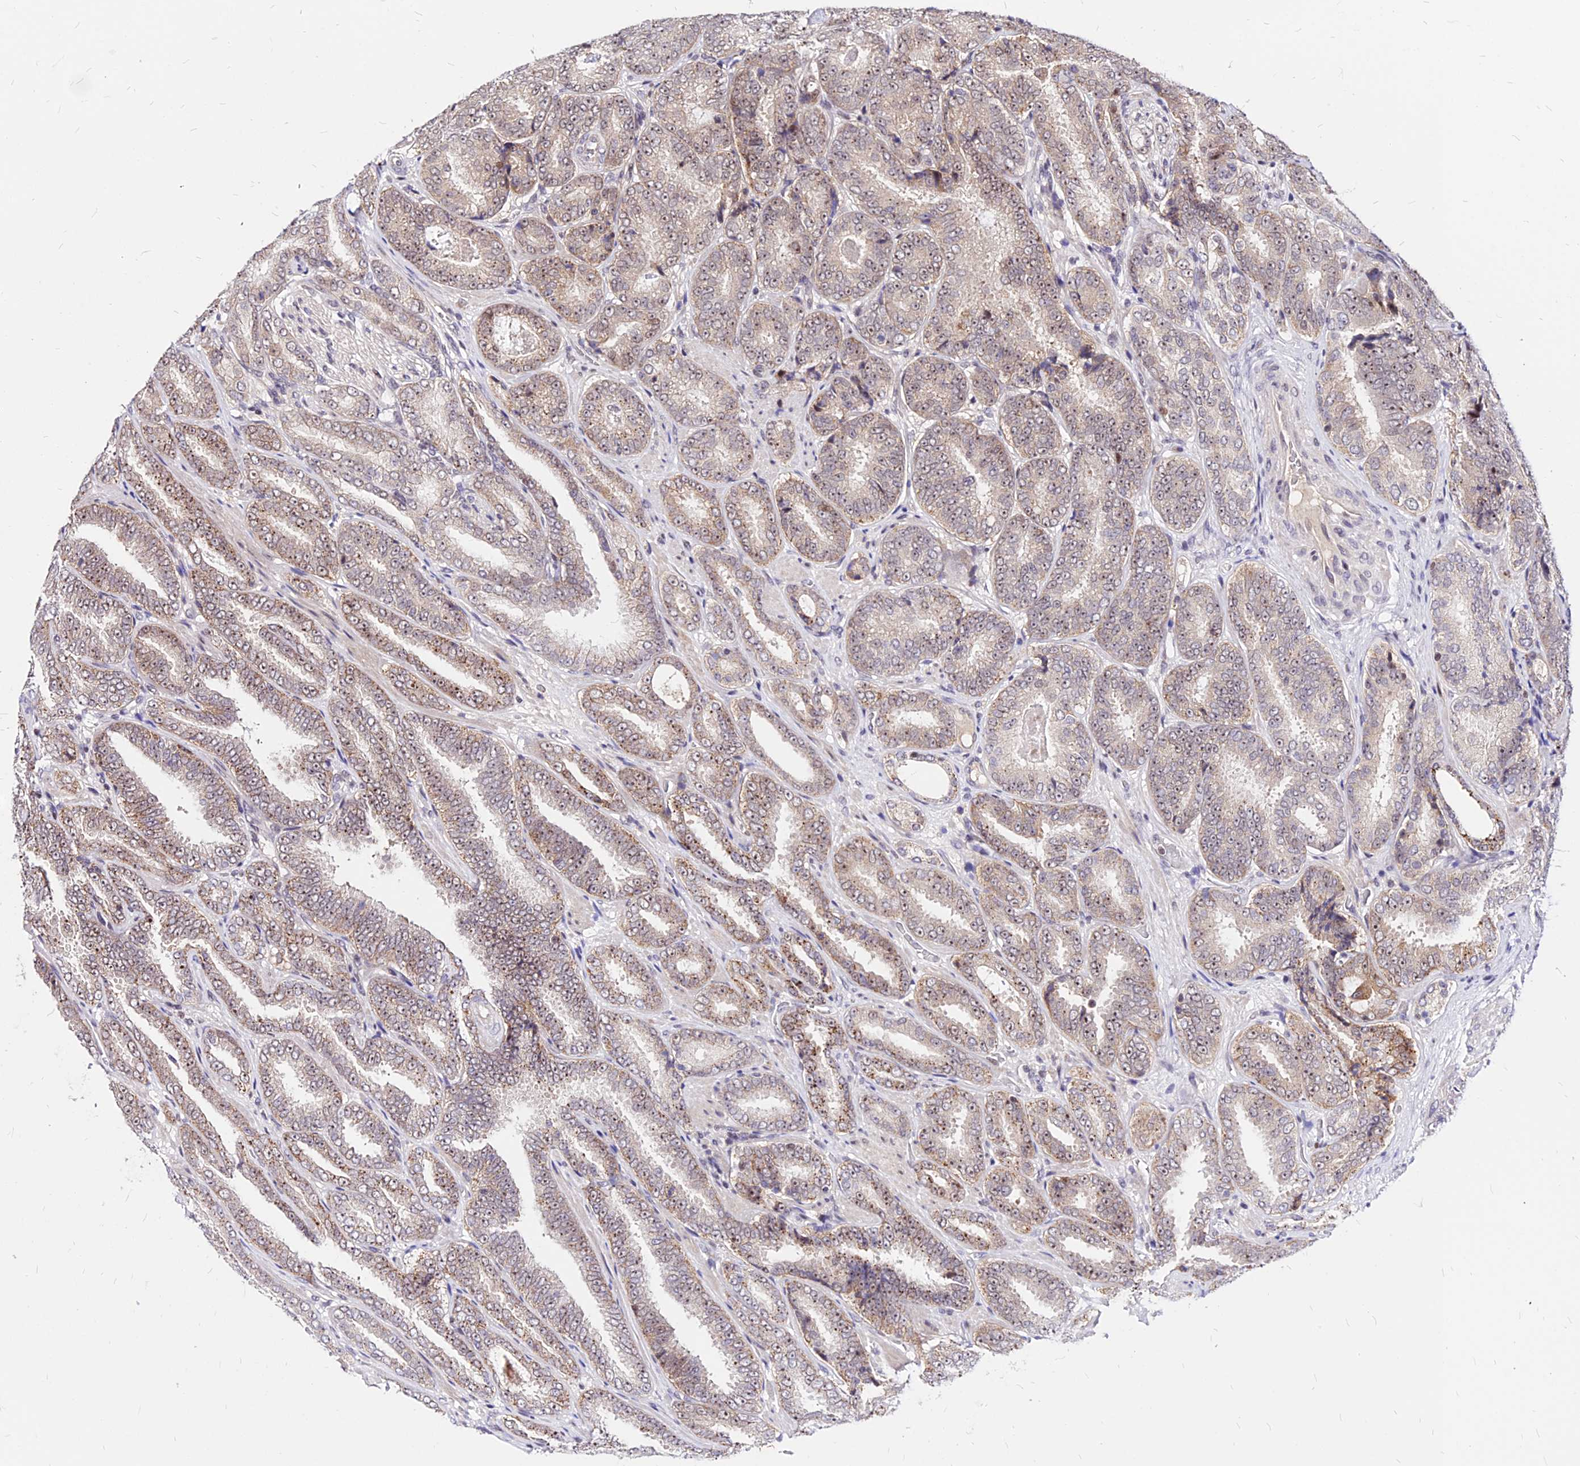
{"staining": {"intensity": "moderate", "quantity": "25%-75%", "location": "cytoplasmic/membranous,nuclear"}, "tissue": "prostate cancer", "cell_type": "Tumor cells", "image_type": "cancer", "snomed": [{"axis": "morphology", "description": "Adenocarcinoma, High grade"}, {"axis": "topography", "description": "Prostate"}], "caption": "High-grade adenocarcinoma (prostate) tissue shows moderate cytoplasmic/membranous and nuclear staining in approximately 25%-75% of tumor cells, visualized by immunohistochemistry.", "gene": "DDX55", "patient": {"sex": "male", "age": 72}}